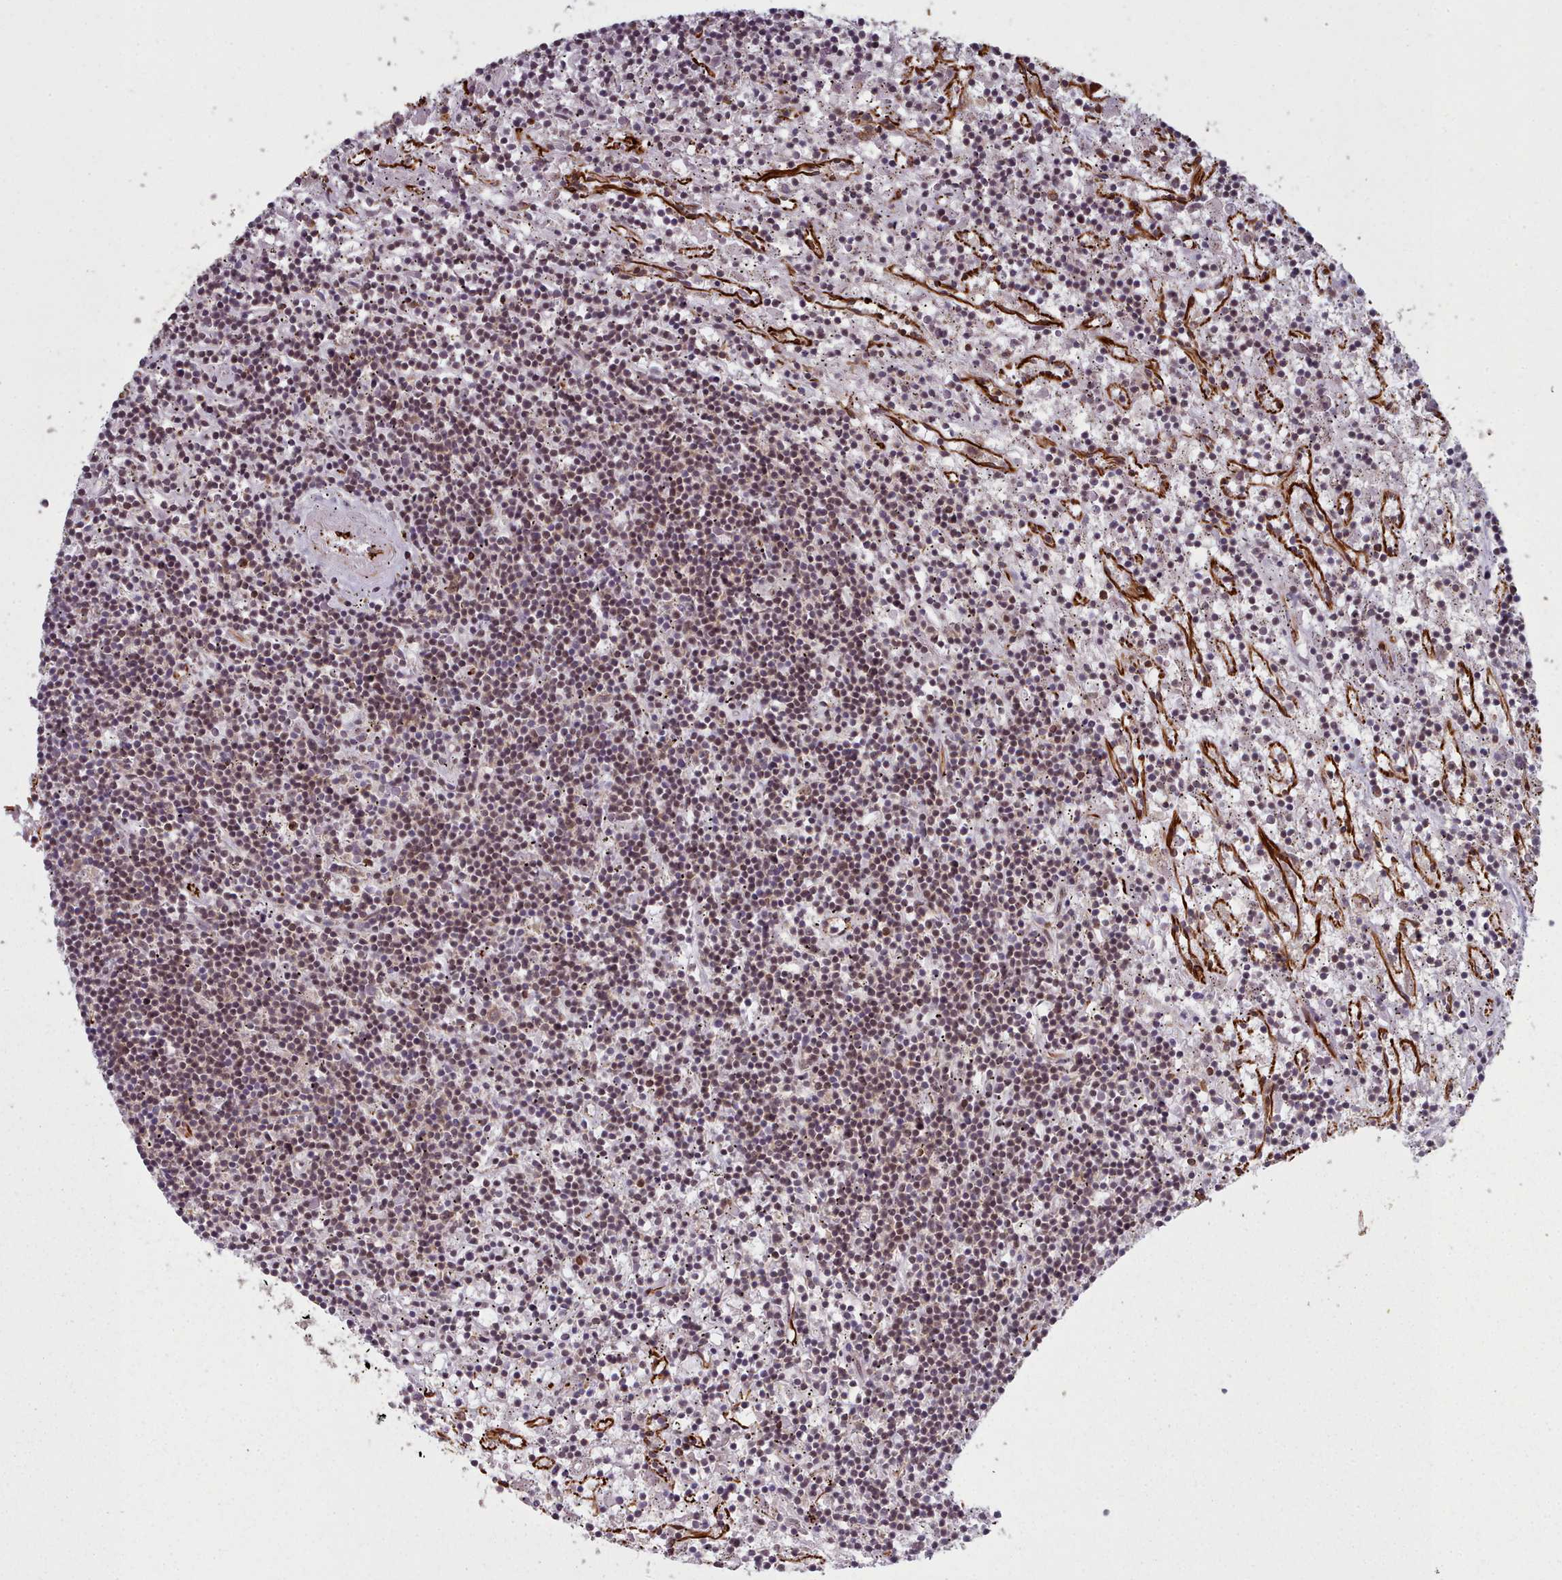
{"staining": {"intensity": "weak", "quantity": ">75%", "location": "nuclear"}, "tissue": "lymphoma", "cell_type": "Tumor cells", "image_type": "cancer", "snomed": [{"axis": "morphology", "description": "Malignant lymphoma, non-Hodgkin's type, Low grade"}, {"axis": "topography", "description": "Spleen"}], "caption": "A brown stain labels weak nuclear expression of a protein in lymphoma tumor cells.", "gene": "DHX8", "patient": {"sex": "male", "age": 76}}